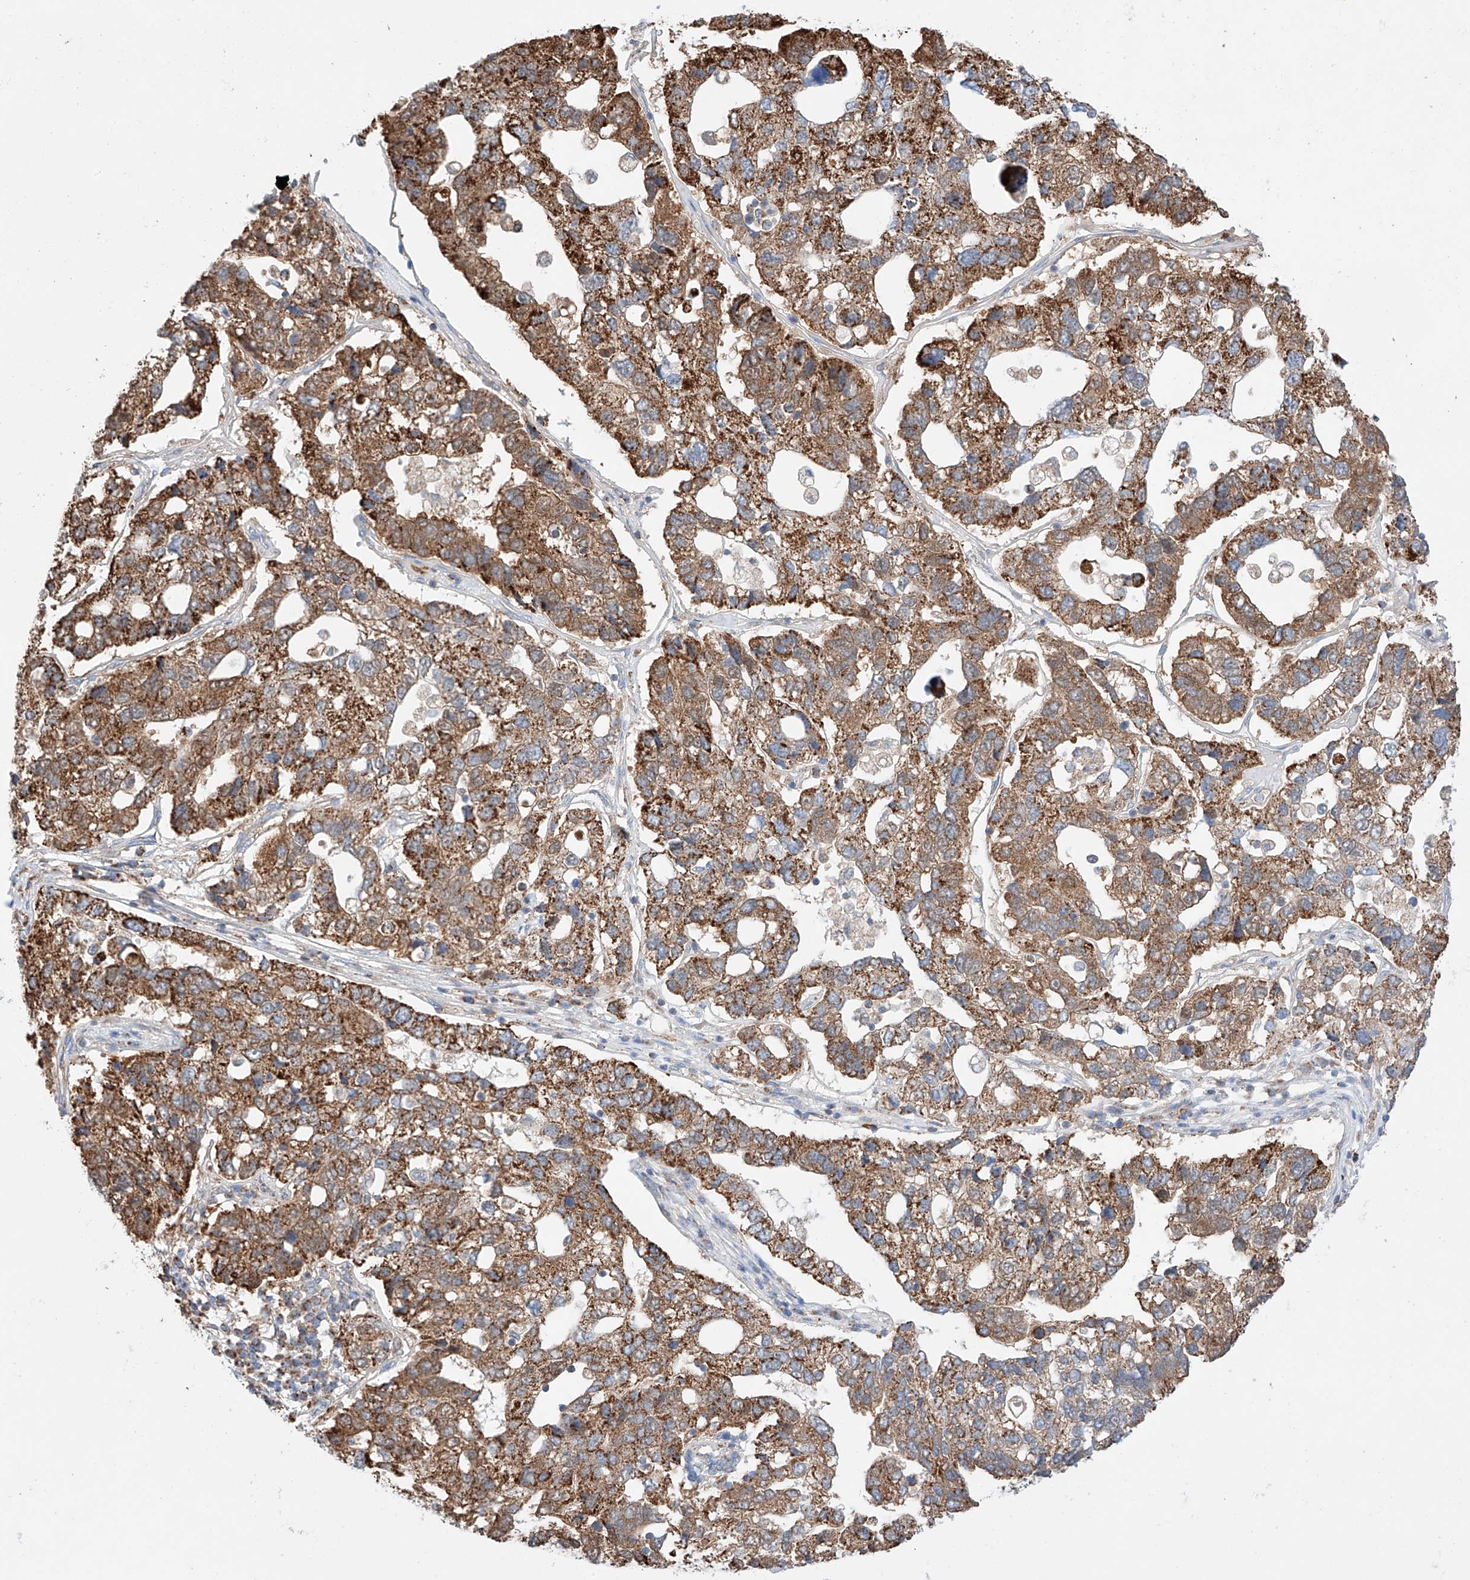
{"staining": {"intensity": "strong", "quantity": ">75%", "location": "cytoplasmic/membranous"}, "tissue": "pancreatic cancer", "cell_type": "Tumor cells", "image_type": "cancer", "snomed": [{"axis": "morphology", "description": "Adenocarcinoma, NOS"}, {"axis": "topography", "description": "Pancreas"}], "caption": "A brown stain shows strong cytoplasmic/membranous expression of a protein in human pancreatic cancer (adenocarcinoma) tumor cells.", "gene": "KTI12", "patient": {"sex": "female", "age": 61}}